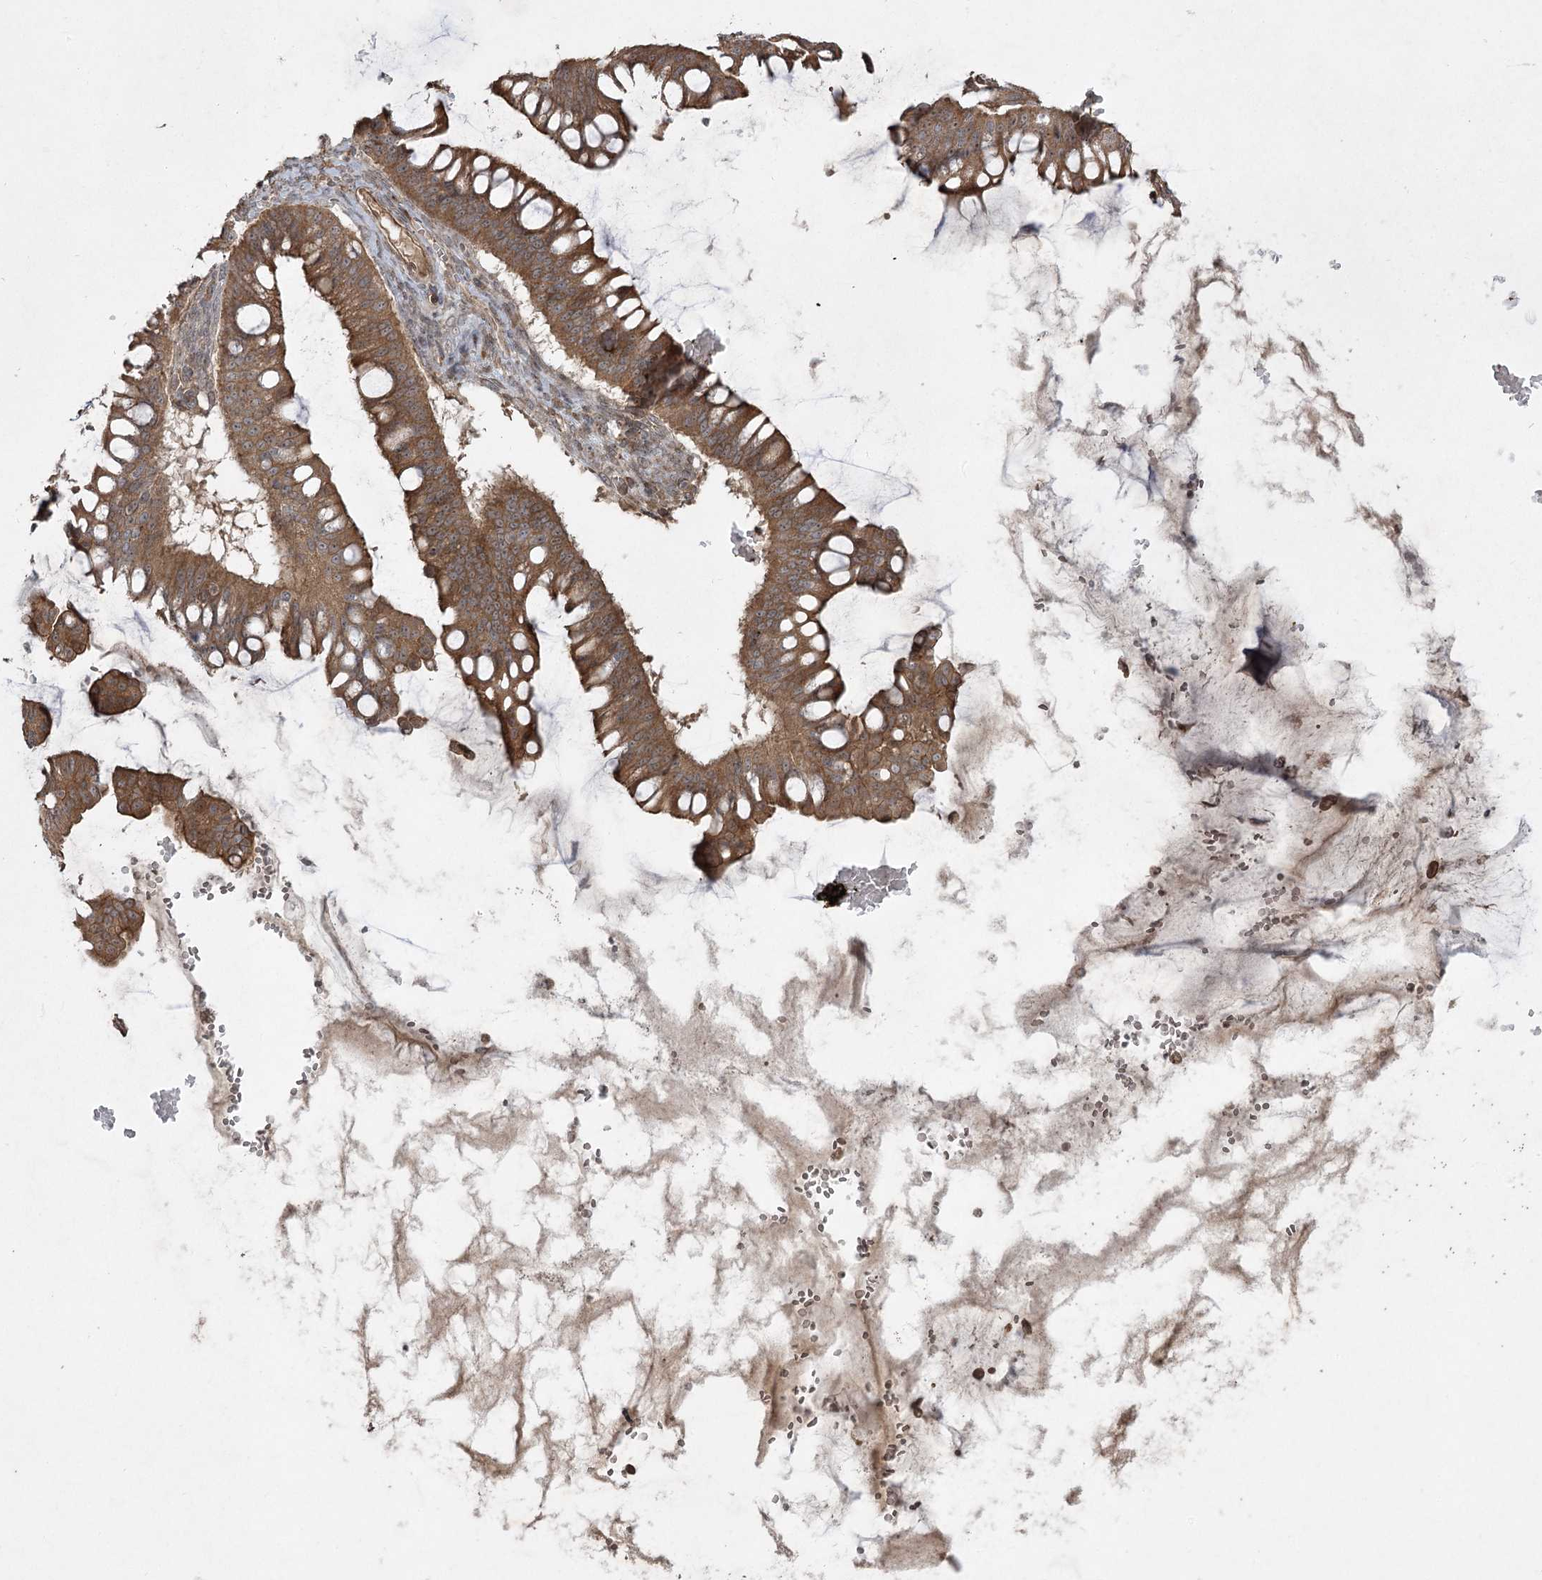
{"staining": {"intensity": "moderate", "quantity": ">75%", "location": "cytoplasmic/membranous"}, "tissue": "ovarian cancer", "cell_type": "Tumor cells", "image_type": "cancer", "snomed": [{"axis": "morphology", "description": "Cystadenocarcinoma, mucinous, NOS"}, {"axis": "topography", "description": "Ovary"}], "caption": "Immunohistochemical staining of ovarian cancer (mucinous cystadenocarcinoma) exhibits moderate cytoplasmic/membranous protein expression in approximately >75% of tumor cells.", "gene": "CPLANE1", "patient": {"sex": "female", "age": 73}}